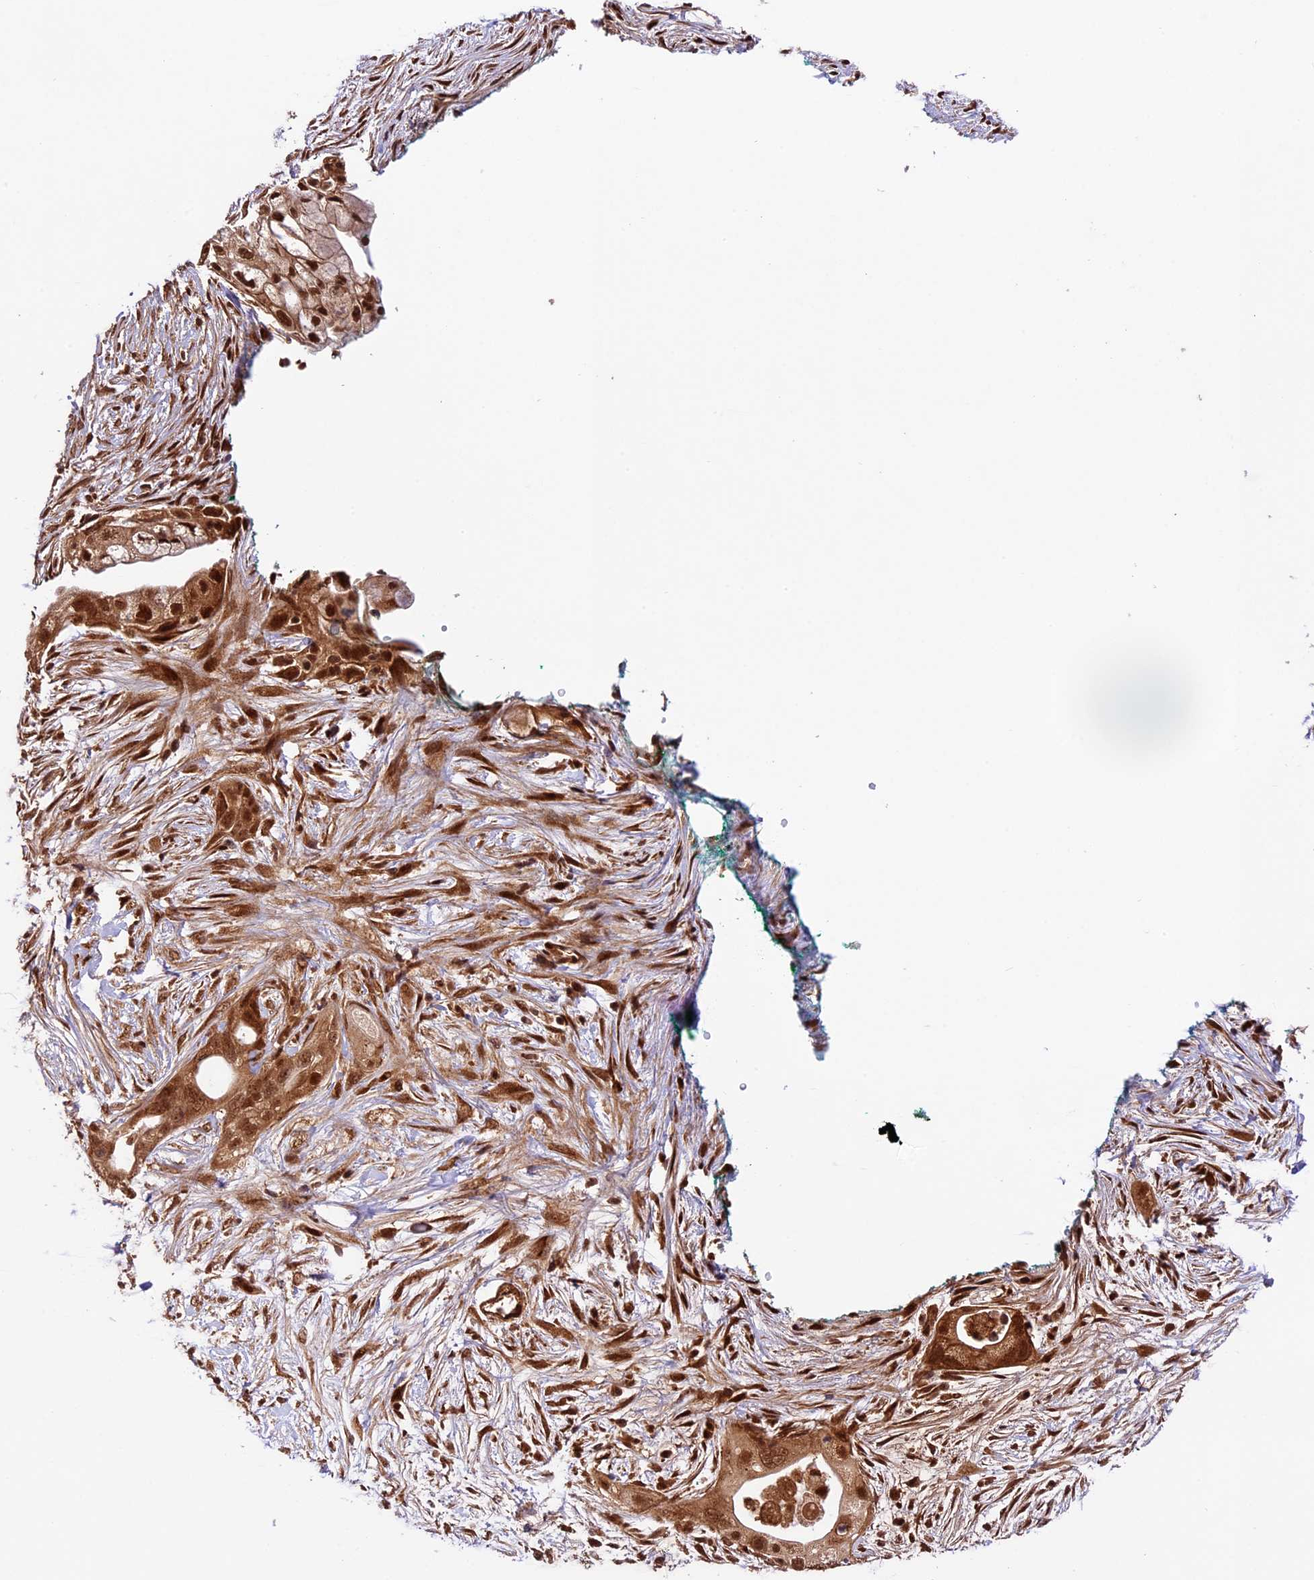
{"staining": {"intensity": "moderate", "quantity": ">75%", "location": "cytoplasmic/membranous,nuclear"}, "tissue": "pancreatic cancer", "cell_type": "Tumor cells", "image_type": "cancer", "snomed": [{"axis": "morphology", "description": "Adenocarcinoma, NOS"}, {"axis": "topography", "description": "Pancreas"}], "caption": "Protein expression analysis of human adenocarcinoma (pancreatic) reveals moderate cytoplasmic/membranous and nuclear staining in approximately >75% of tumor cells.", "gene": "DHX38", "patient": {"sex": "male", "age": 53}}